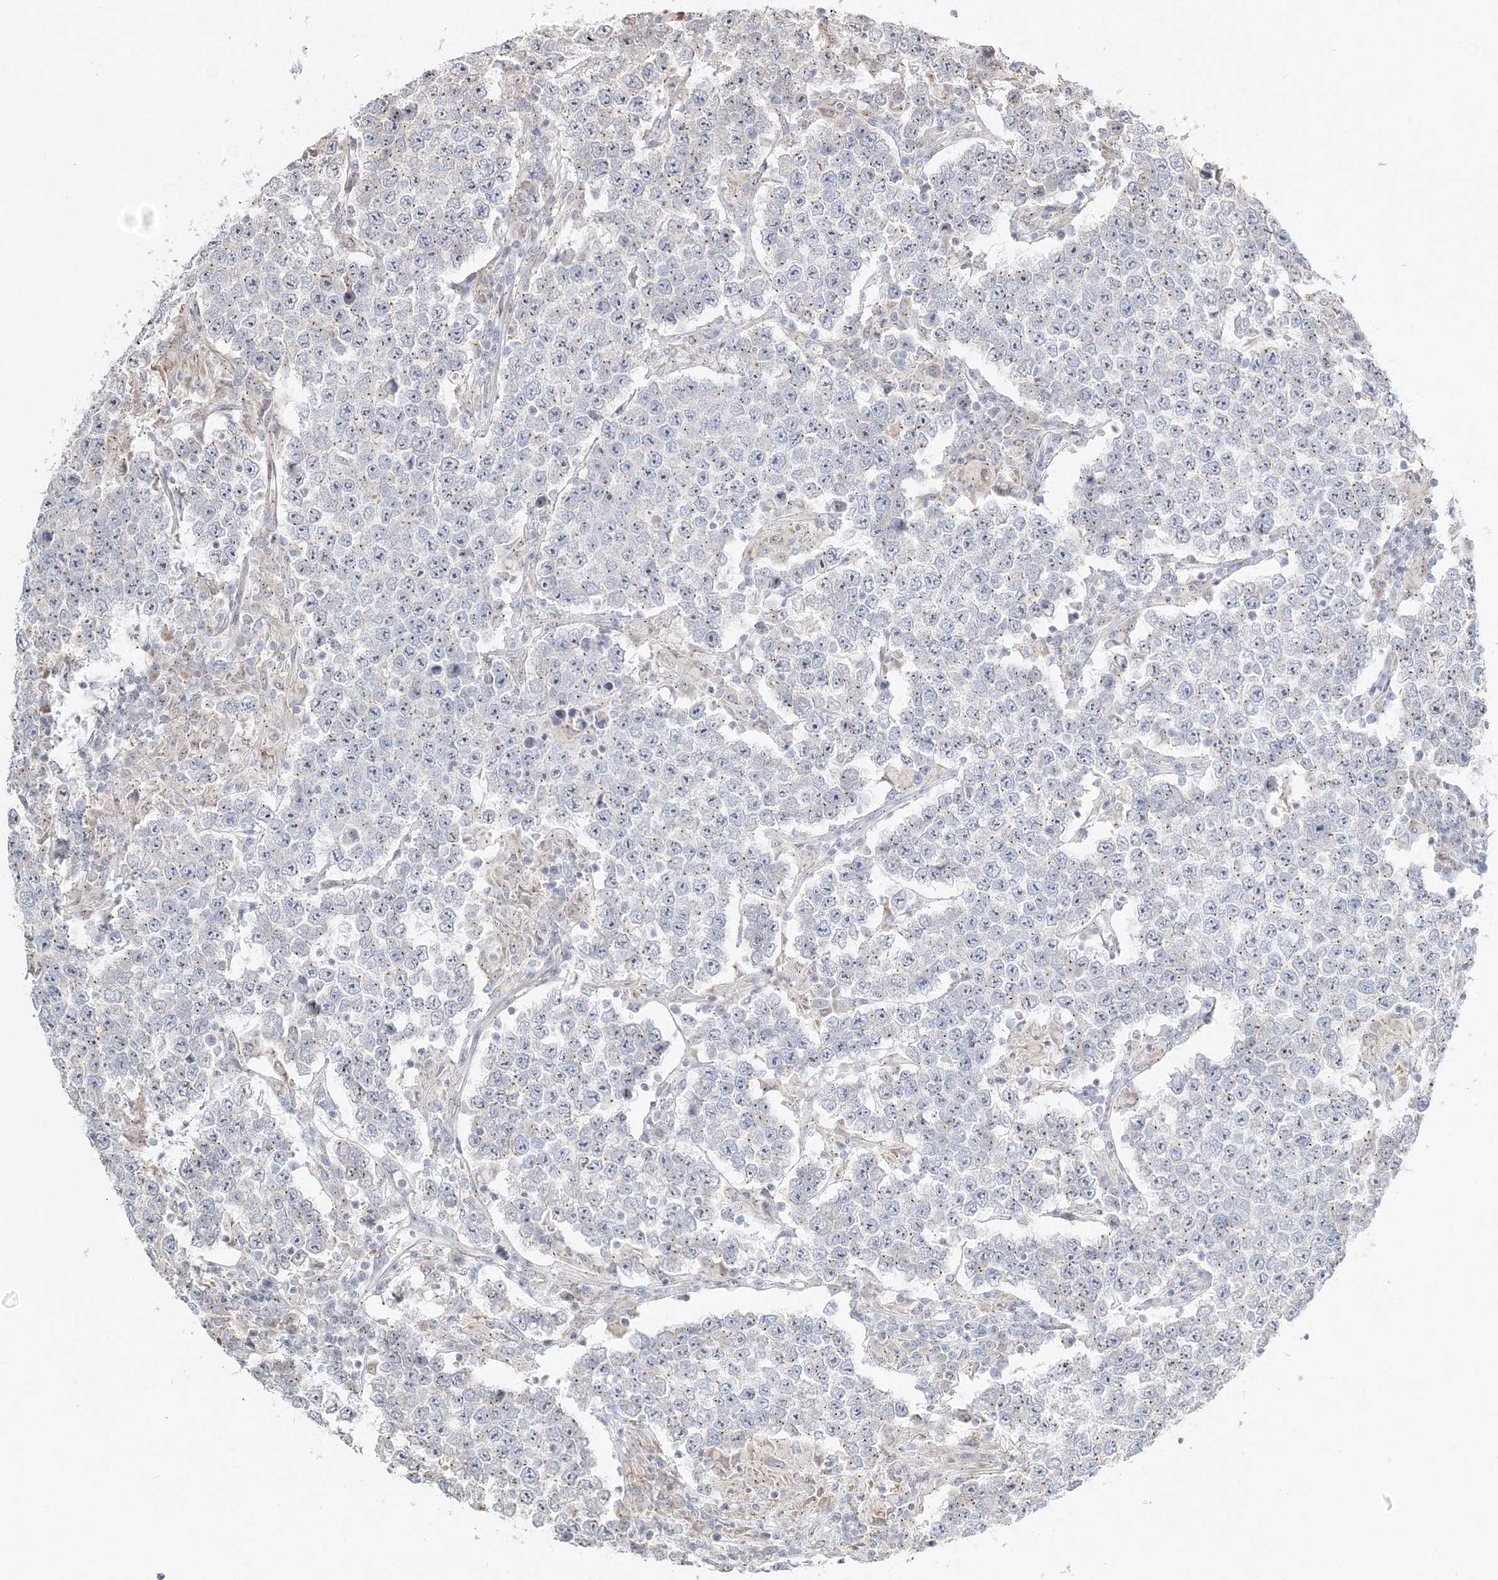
{"staining": {"intensity": "negative", "quantity": "none", "location": "none"}, "tissue": "testis cancer", "cell_type": "Tumor cells", "image_type": "cancer", "snomed": [{"axis": "morphology", "description": "Normal tissue, NOS"}, {"axis": "morphology", "description": "Urothelial carcinoma, High grade"}, {"axis": "morphology", "description": "Seminoma, NOS"}, {"axis": "morphology", "description": "Carcinoma, Embryonal, NOS"}, {"axis": "topography", "description": "Urinary bladder"}, {"axis": "topography", "description": "Testis"}], "caption": "The photomicrograph shows no staining of tumor cells in testis embryonal carcinoma.", "gene": "CXXC5", "patient": {"sex": "male", "age": 41}}